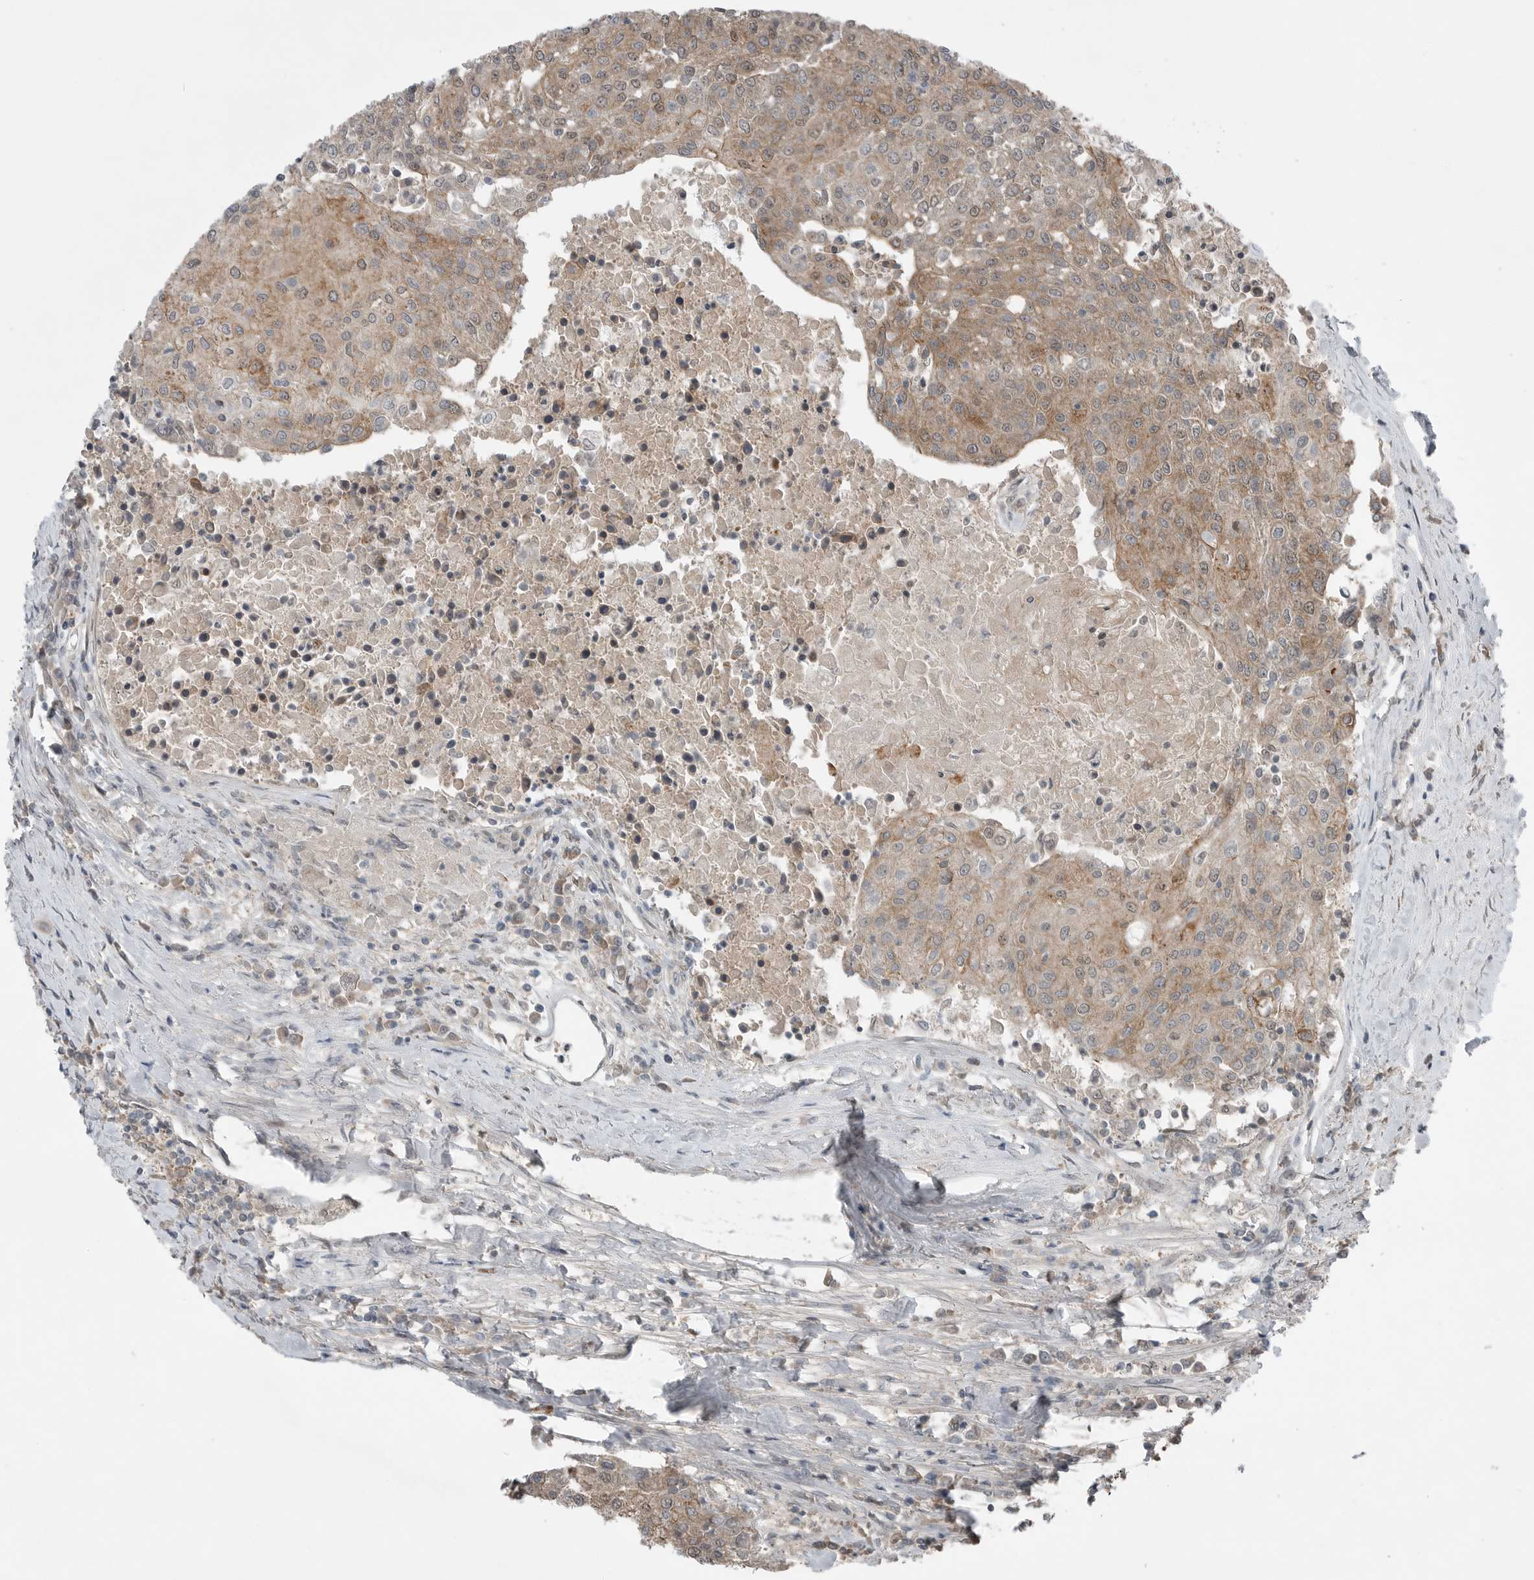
{"staining": {"intensity": "moderate", "quantity": ">75%", "location": "cytoplasmic/membranous,nuclear"}, "tissue": "urothelial cancer", "cell_type": "Tumor cells", "image_type": "cancer", "snomed": [{"axis": "morphology", "description": "Urothelial carcinoma, High grade"}, {"axis": "topography", "description": "Urinary bladder"}], "caption": "This image exhibits high-grade urothelial carcinoma stained with IHC to label a protein in brown. The cytoplasmic/membranous and nuclear of tumor cells show moderate positivity for the protein. Nuclei are counter-stained blue.", "gene": "MFAP3L", "patient": {"sex": "female", "age": 85}}